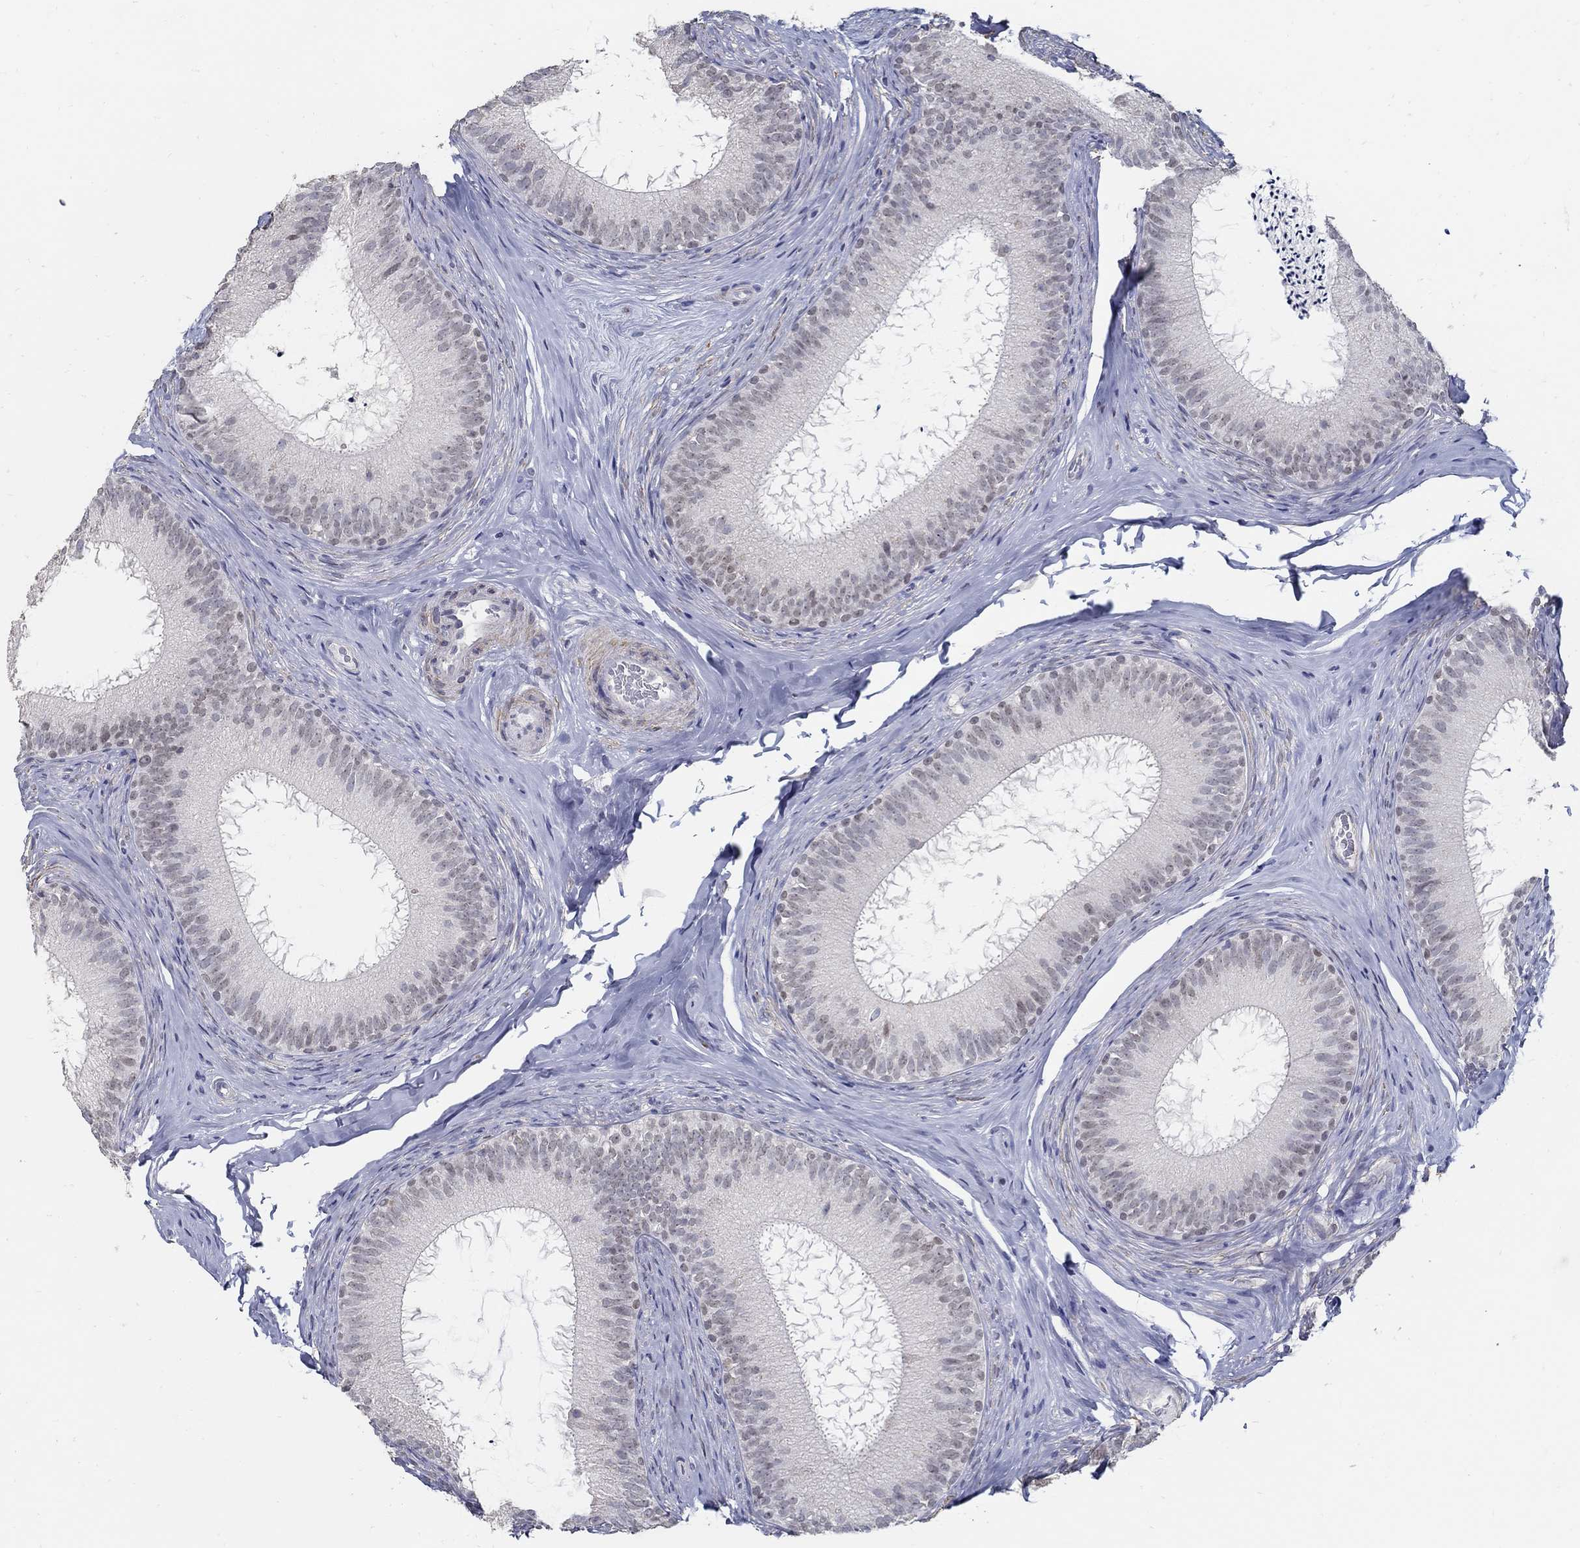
{"staining": {"intensity": "negative", "quantity": "none", "location": "none"}, "tissue": "epididymis", "cell_type": "Glandular cells", "image_type": "normal", "snomed": [{"axis": "morphology", "description": "Normal tissue, NOS"}, {"axis": "morphology", "description": "Carcinoma, Embryonal, NOS"}, {"axis": "topography", "description": "Testis"}, {"axis": "topography", "description": "Epididymis"}], "caption": "The photomicrograph displays no staining of glandular cells in benign epididymis. (DAB (3,3'-diaminobenzidine) IHC with hematoxylin counter stain).", "gene": "USP29", "patient": {"sex": "male", "age": 24}}